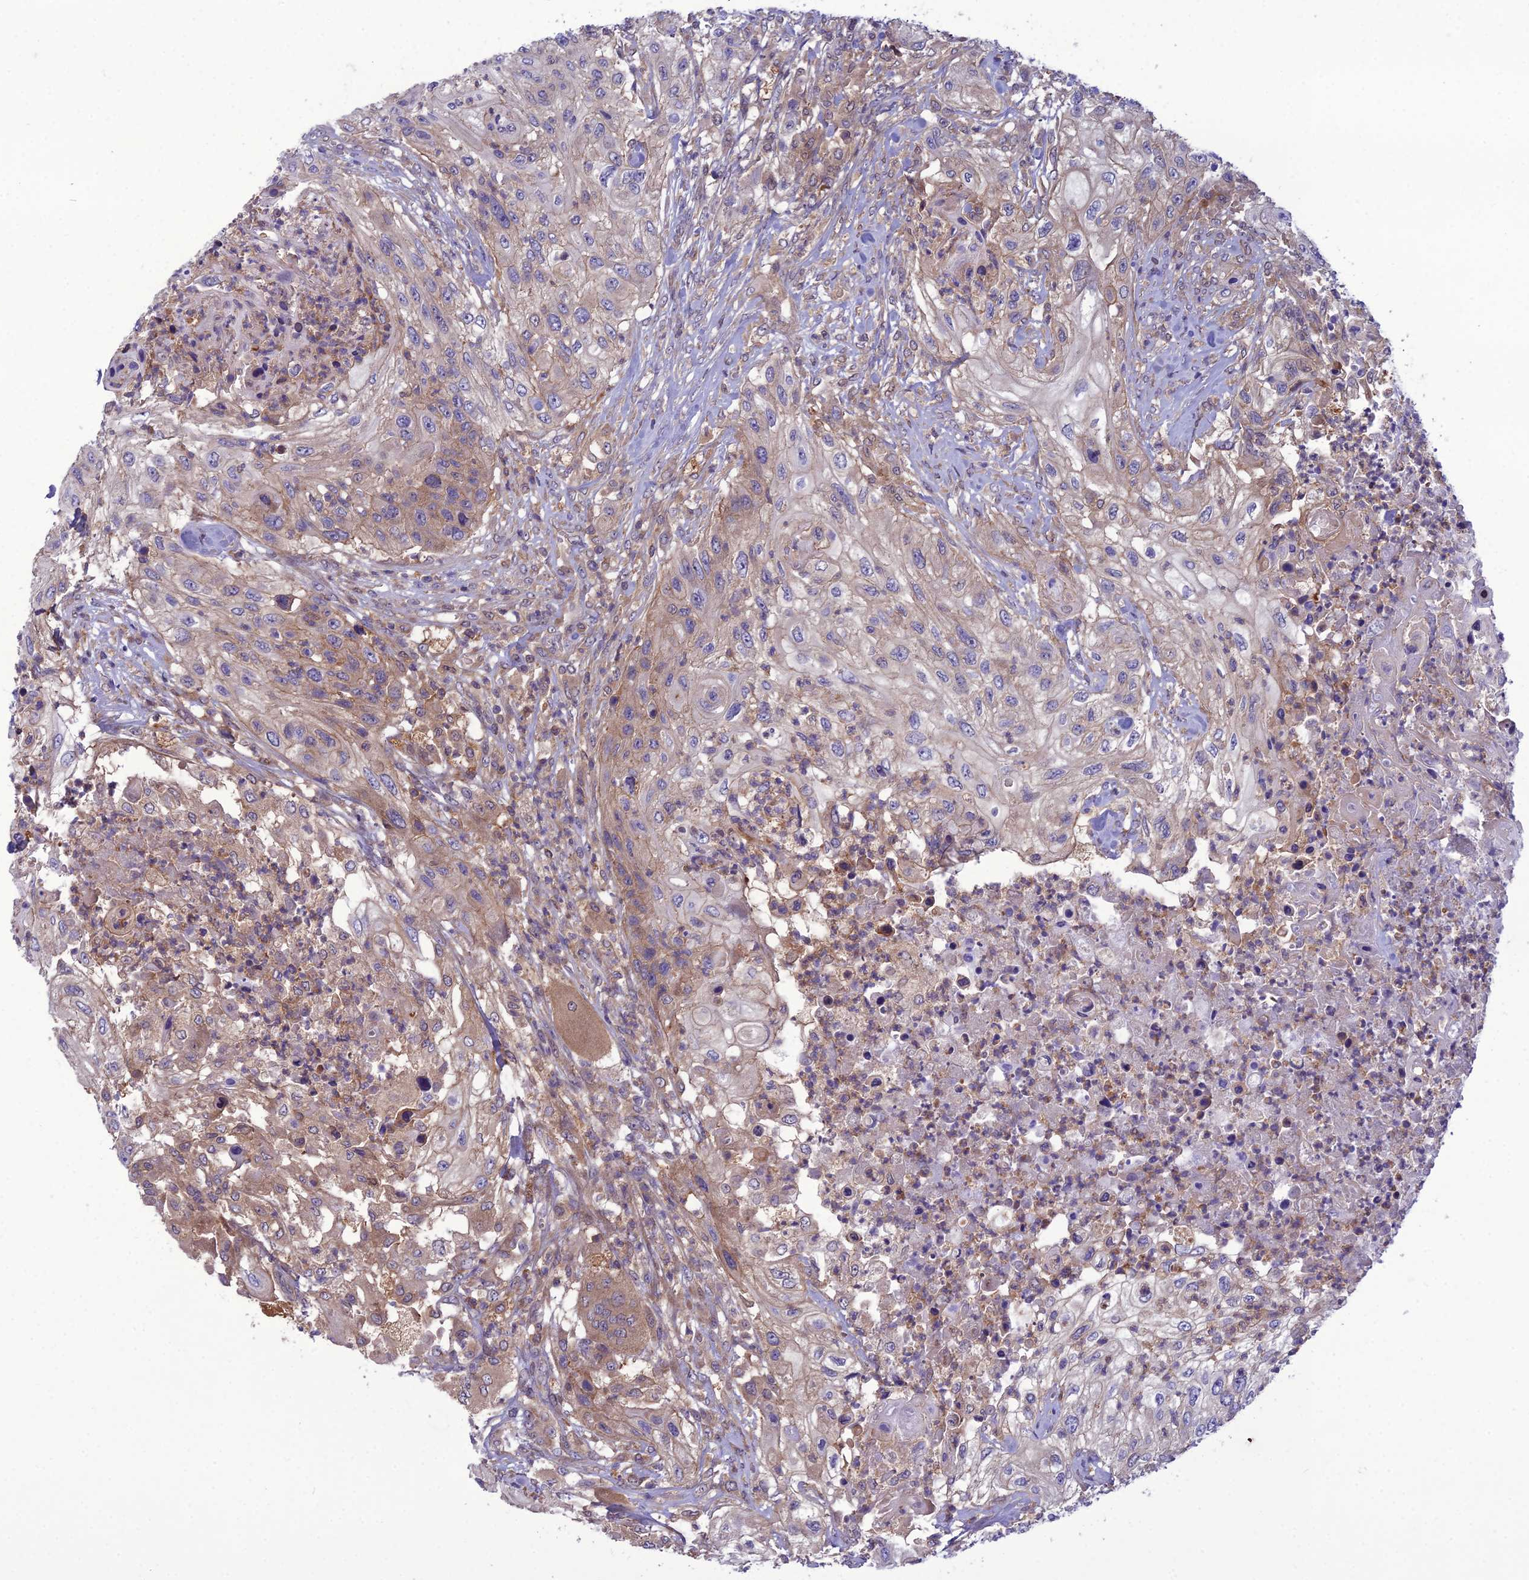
{"staining": {"intensity": "weak", "quantity": "<25%", "location": "cytoplasmic/membranous"}, "tissue": "urothelial cancer", "cell_type": "Tumor cells", "image_type": "cancer", "snomed": [{"axis": "morphology", "description": "Urothelial carcinoma, High grade"}, {"axis": "topography", "description": "Urinary bladder"}], "caption": "Urothelial cancer stained for a protein using IHC displays no expression tumor cells.", "gene": "GDF6", "patient": {"sex": "female", "age": 60}}